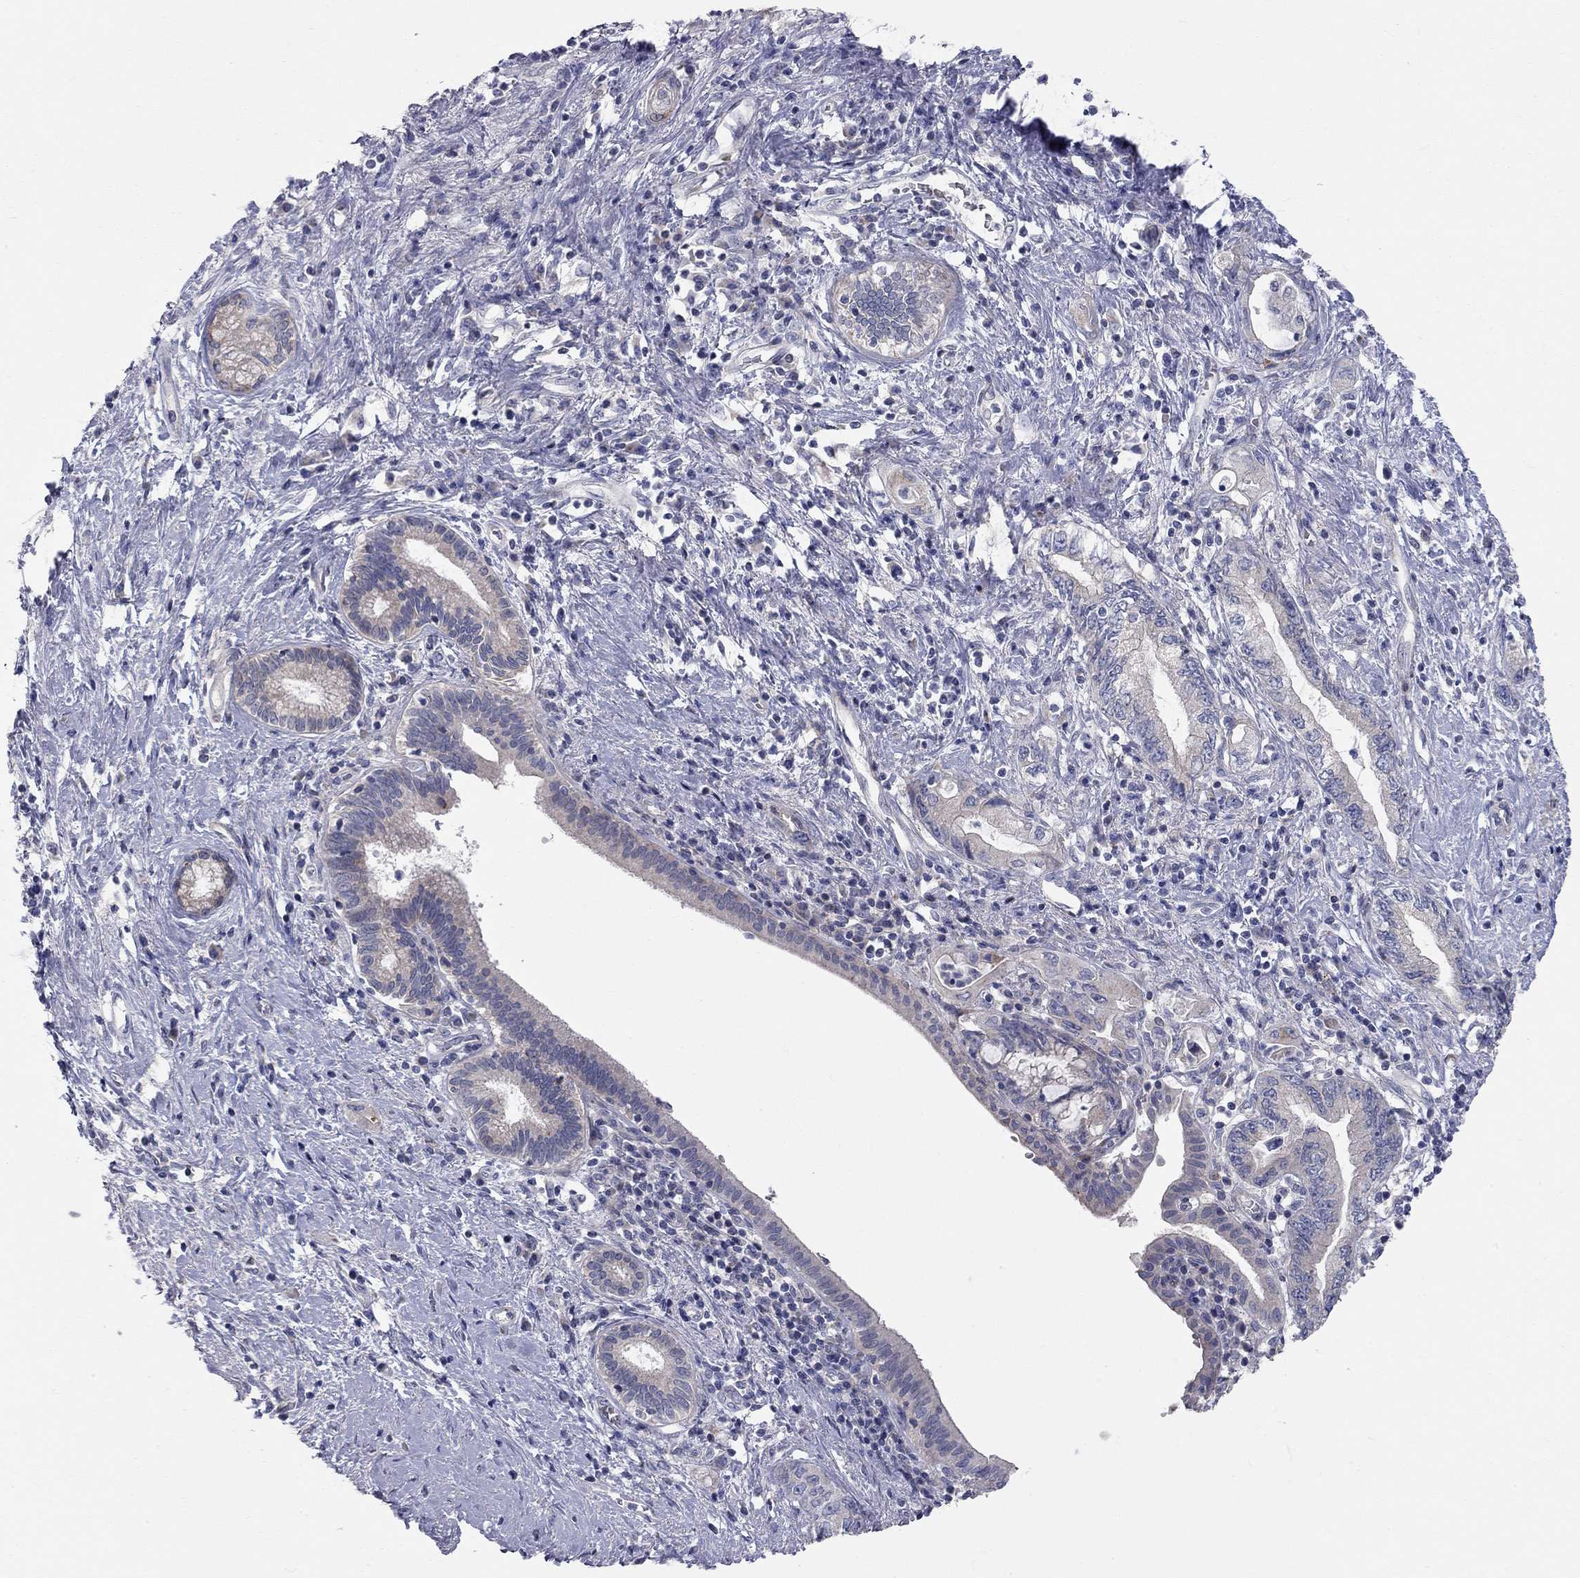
{"staining": {"intensity": "negative", "quantity": "none", "location": "none"}, "tissue": "pancreatic cancer", "cell_type": "Tumor cells", "image_type": "cancer", "snomed": [{"axis": "morphology", "description": "Adenocarcinoma, NOS"}, {"axis": "topography", "description": "Pancreas"}], "caption": "Protein analysis of pancreatic cancer reveals no significant positivity in tumor cells. The staining is performed using DAB brown chromogen with nuclei counter-stained in using hematoxylin.", "gene": "KANSL1L", "patient": {"sex": "female", "age": 73}}